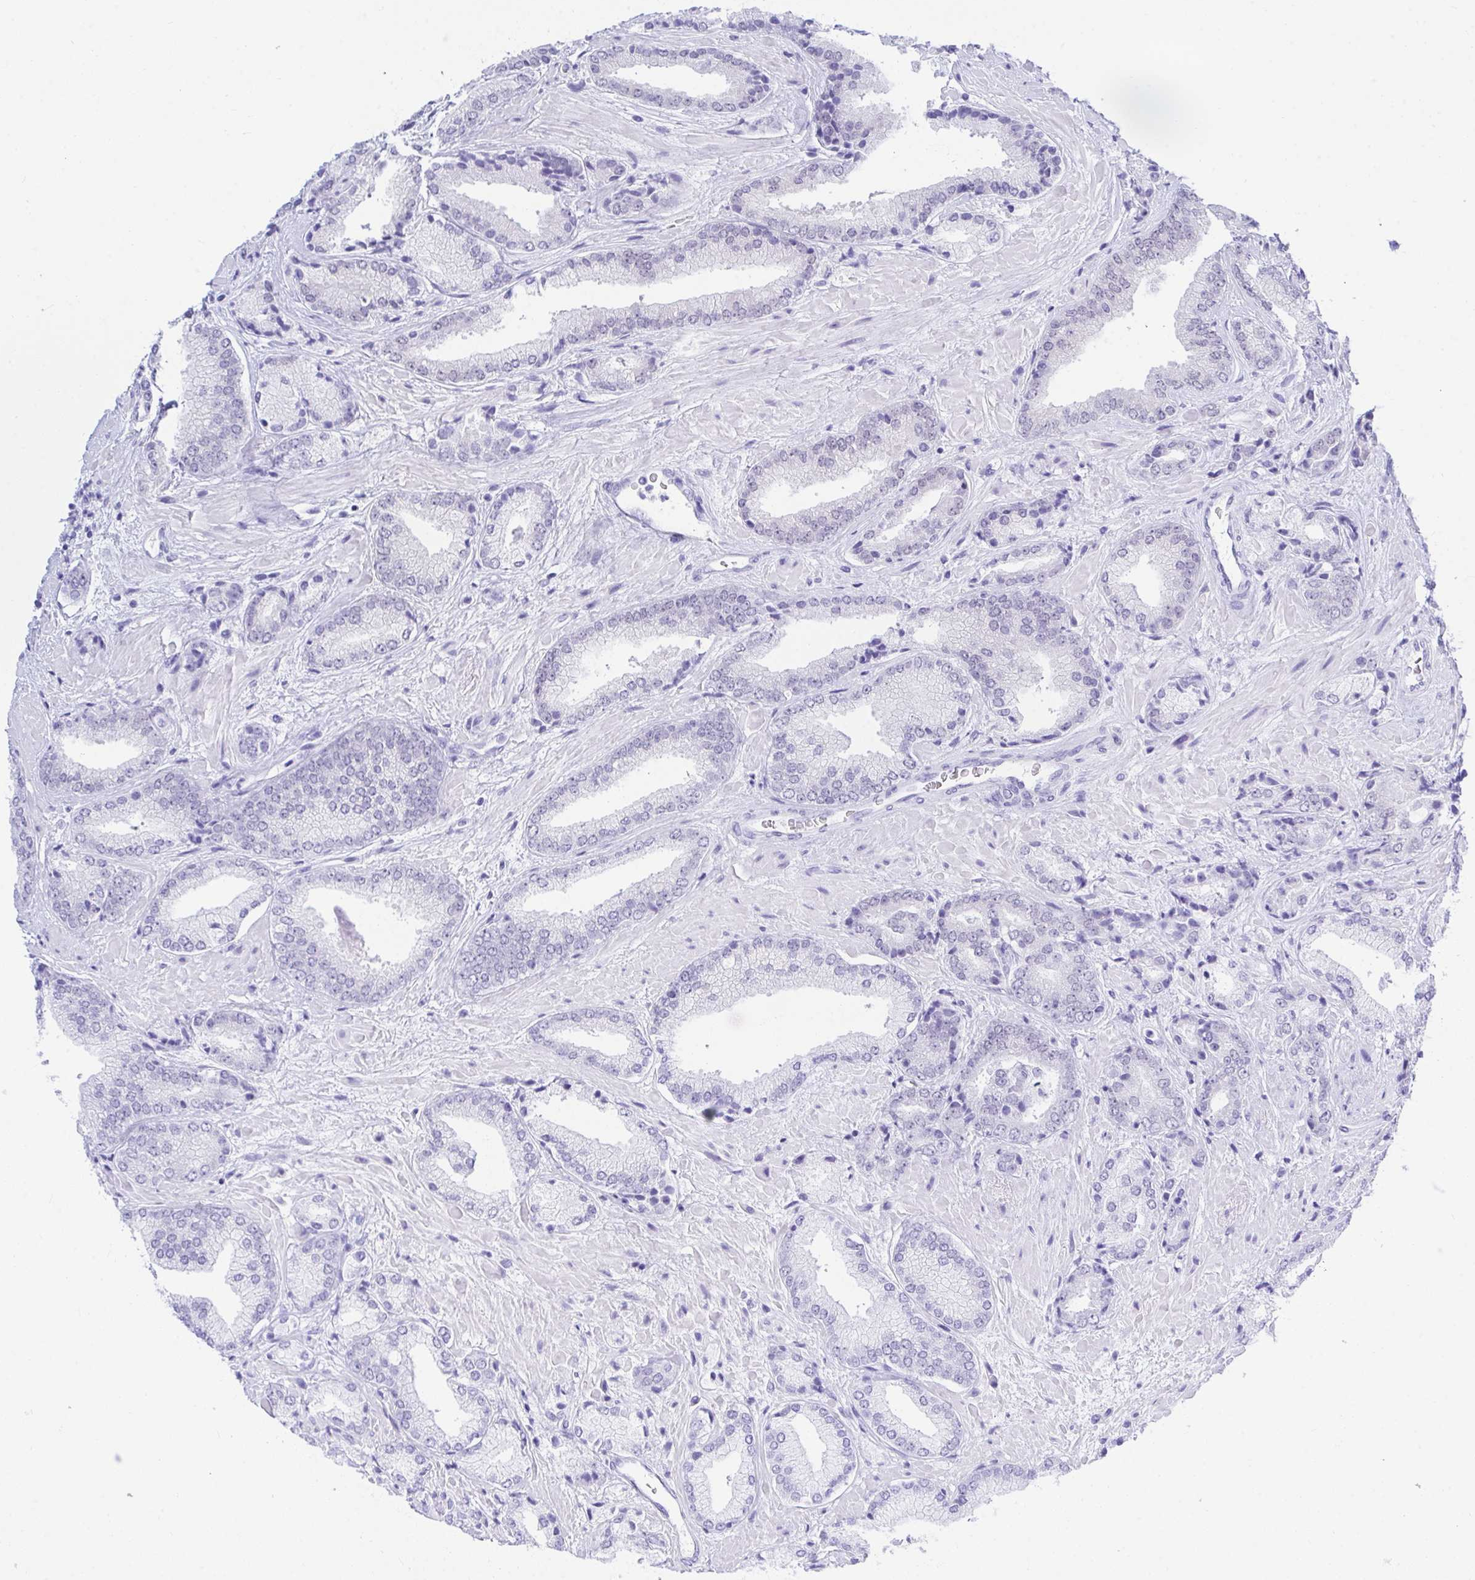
{"staining": {"intensity": "negative", "quantity": "none", "location": "none"}, "tissue": "prostate cancer", "cell_type": "Tumor cells", "image_type": "cancer", "snomed": [{"axis": "morphology", "description": "Adenocarcinoma, High grade"}, {"axis": "topography", "description": "Prostate"}], "caption": "There is no significant positivity in tumor cells of prostate cancer (high-grade adenocarcinoma).", "gene": "THOP1", "patient": {"sex": "male", "age": 56}}